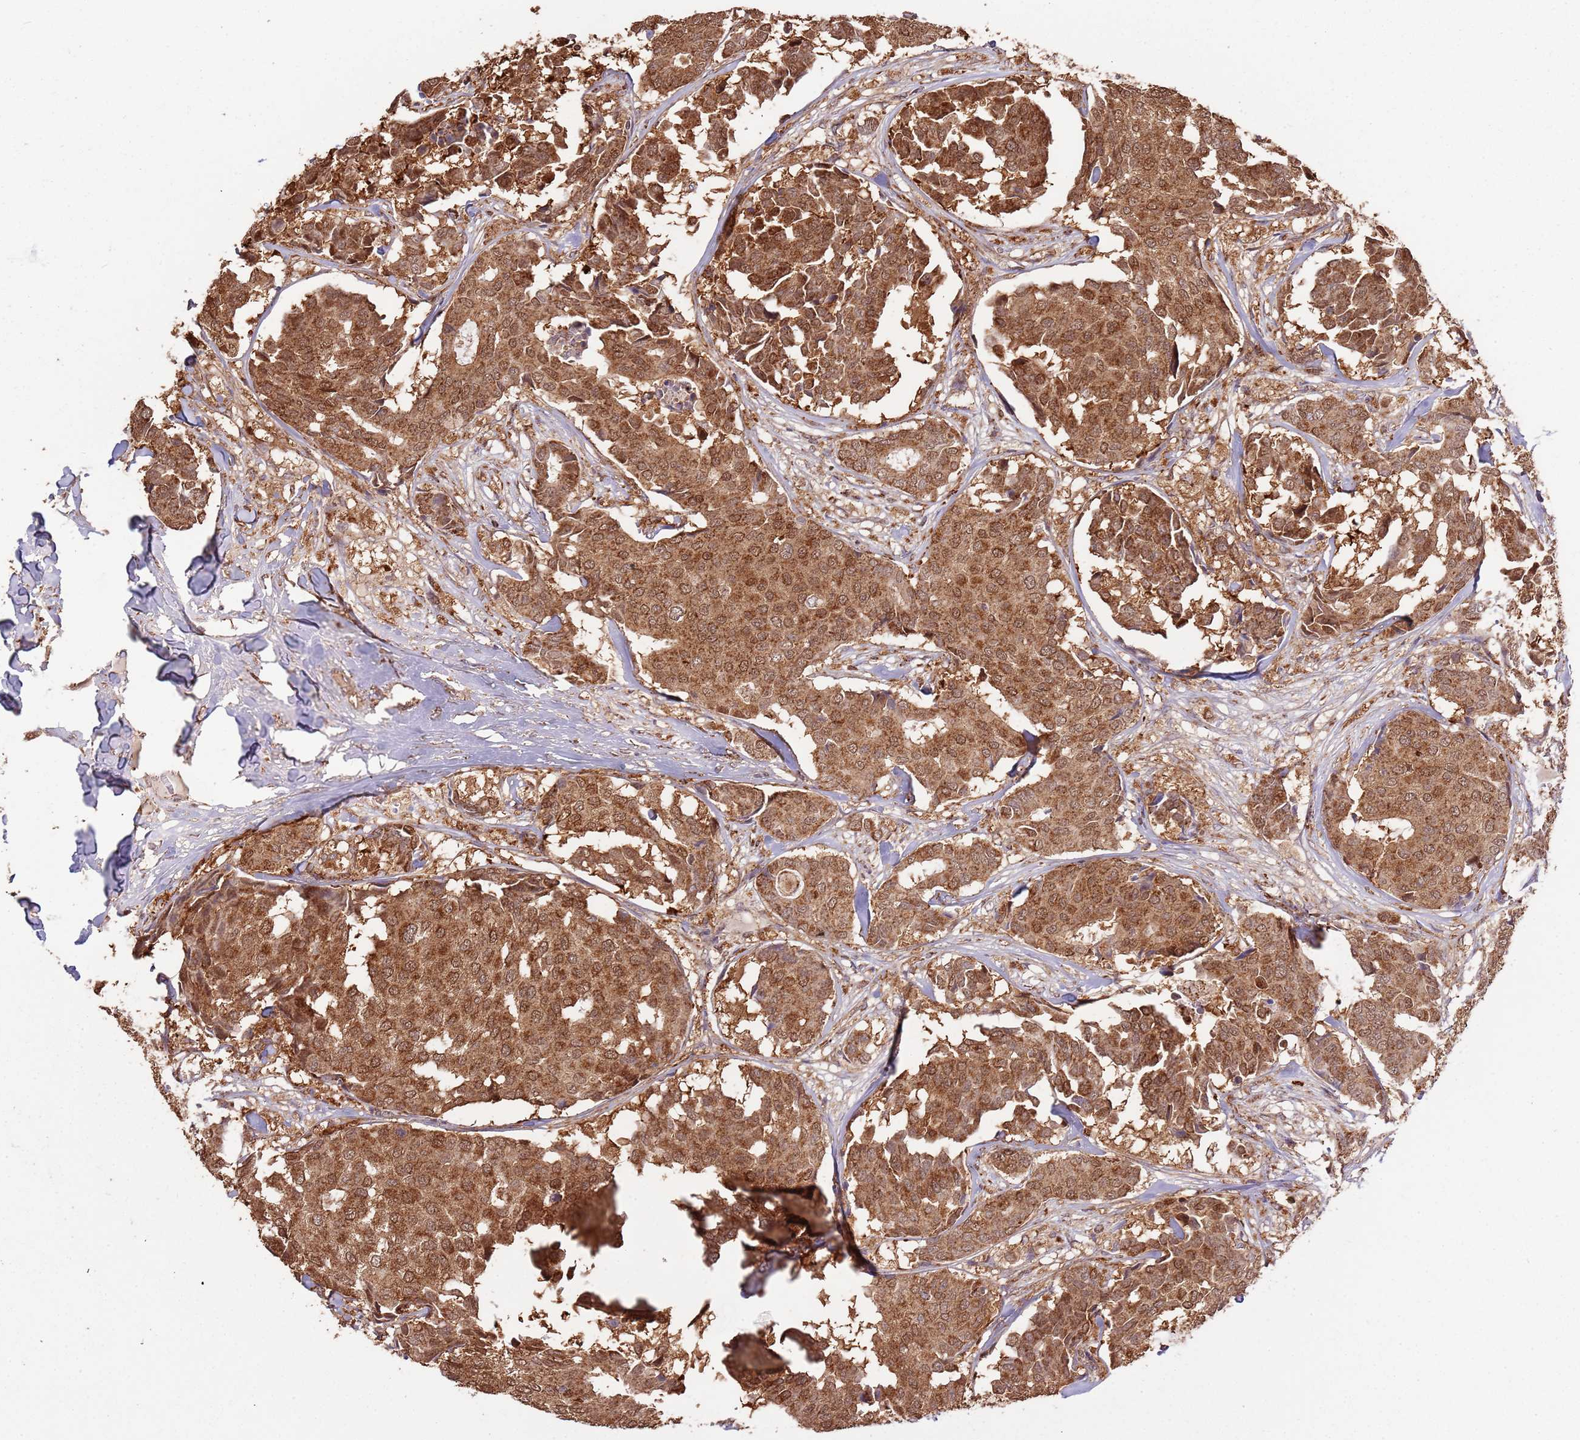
{"staining": {"intensity": "strong", "quantity": ">75%", "location": "cytoplasmic/membranous,nuclear"}, "tissue": "breast cancer", "cell_type": "Tumor cells", "image_type": "cancer", "snomed": [{"axis": "morphology", "description": "Duct carcinoma"}, {"axis": "topography", "description": "Breast"}], "caption": "A micrograph of human breast invasive ductal carcinoma stained for a protein shows strong cytoplasmic/membranous and nuclear brown staining in tumor cells.", "gene": "IL17RD", "patient": {"sex": "female", "age": 75}}